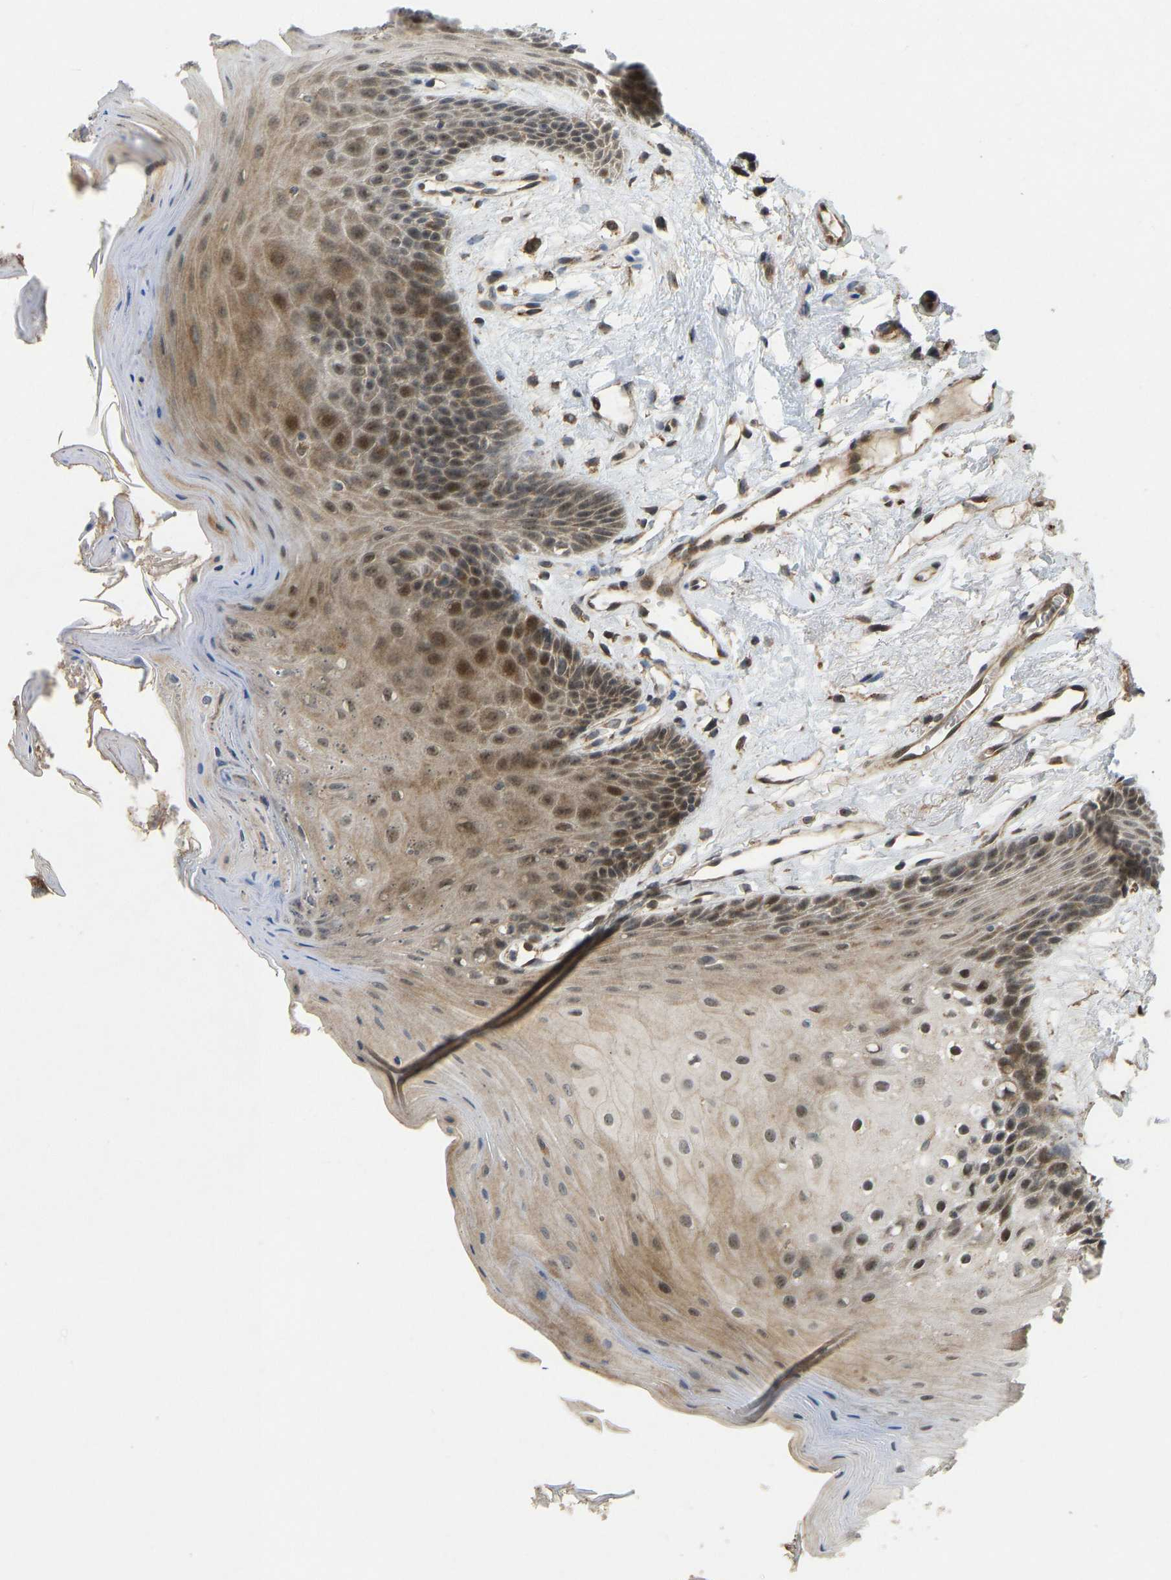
{"staining": {"intensity": "moderate", "quantity": ">75%", "location": "cytoplasmic/membranous,nuclear"}, "tissue": "oral mucosa", "cell_type": "Squamous epithelial cells", "image_type": "normal", "snomed": [{"axis": "morphology", "description": "Normal tissue, NOS"}, {"axis": "morphology", "description": "Squamous cell carcinoma, NOS"}, {"axis": "topography", "description": "Oral tissue"}, {"axis": "topography", "description": "Head-Neck"}], "caption": "Protein expression analysis of benign human oral mucosa reveals moderate cytoplasmic/membranous,nuclear expression in about >75% of squamous epithelial cells.", "gene": "ACADS", "patient": {"sex": "male", "age": 71}}